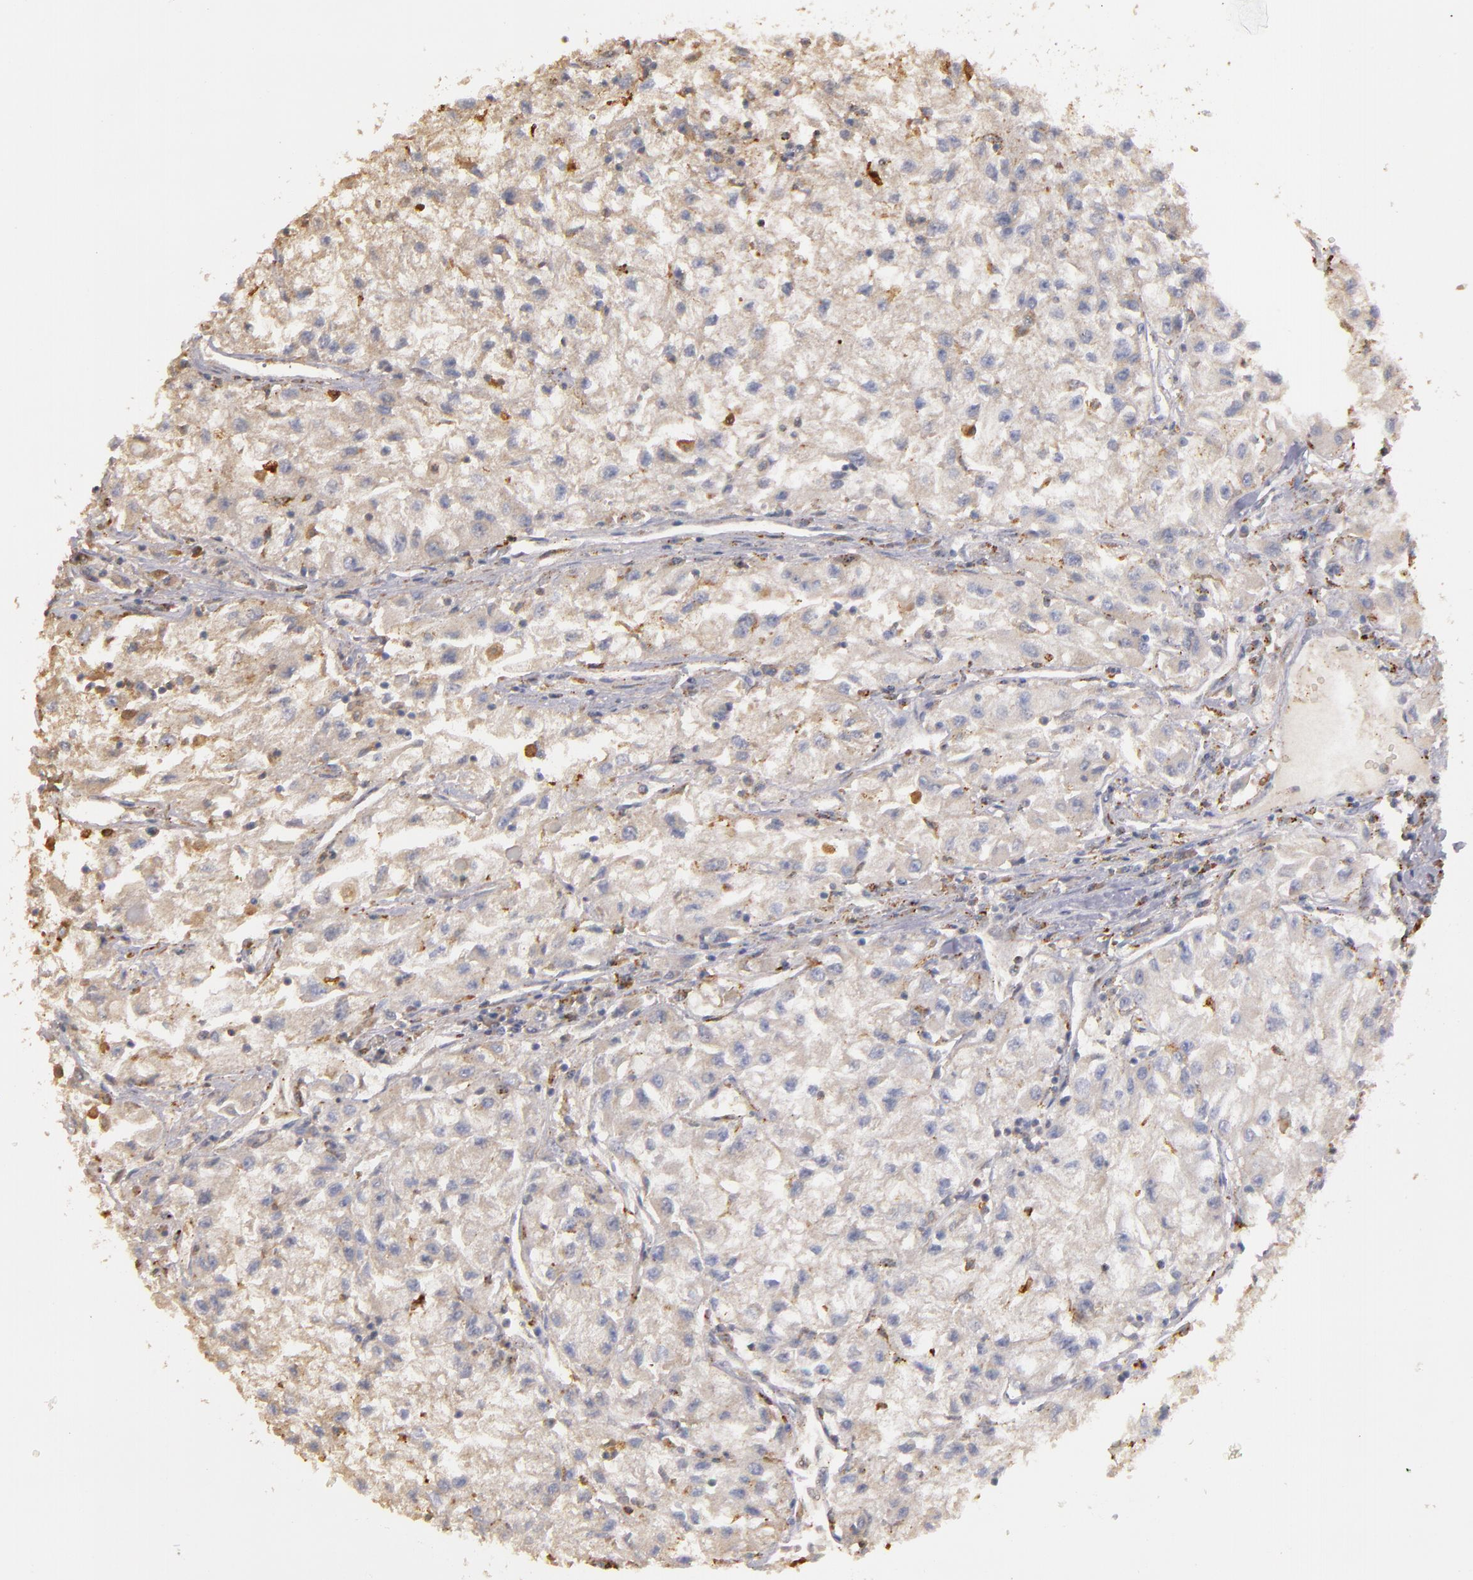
{"staining": {"intensity": "weak", "quantity": ">75%", "location": "cytoplasmic/membranous"}, "tissue": "renal cancer", "cell_type": "Tumor cells", "image_type": "cancer", "snomed": [{"axis": "morphology", "description": "Adenocarcinoma, NOS"}, {"axis": "topography", "description": "Kidney"}], "caption": "A brown stain shows weak cytoplasmic/membranous expression of a protein in human renal adenocarcinoma tumor cells.", "gene": "TRAF1", "patient": {"sex": "male", "age": 59}}